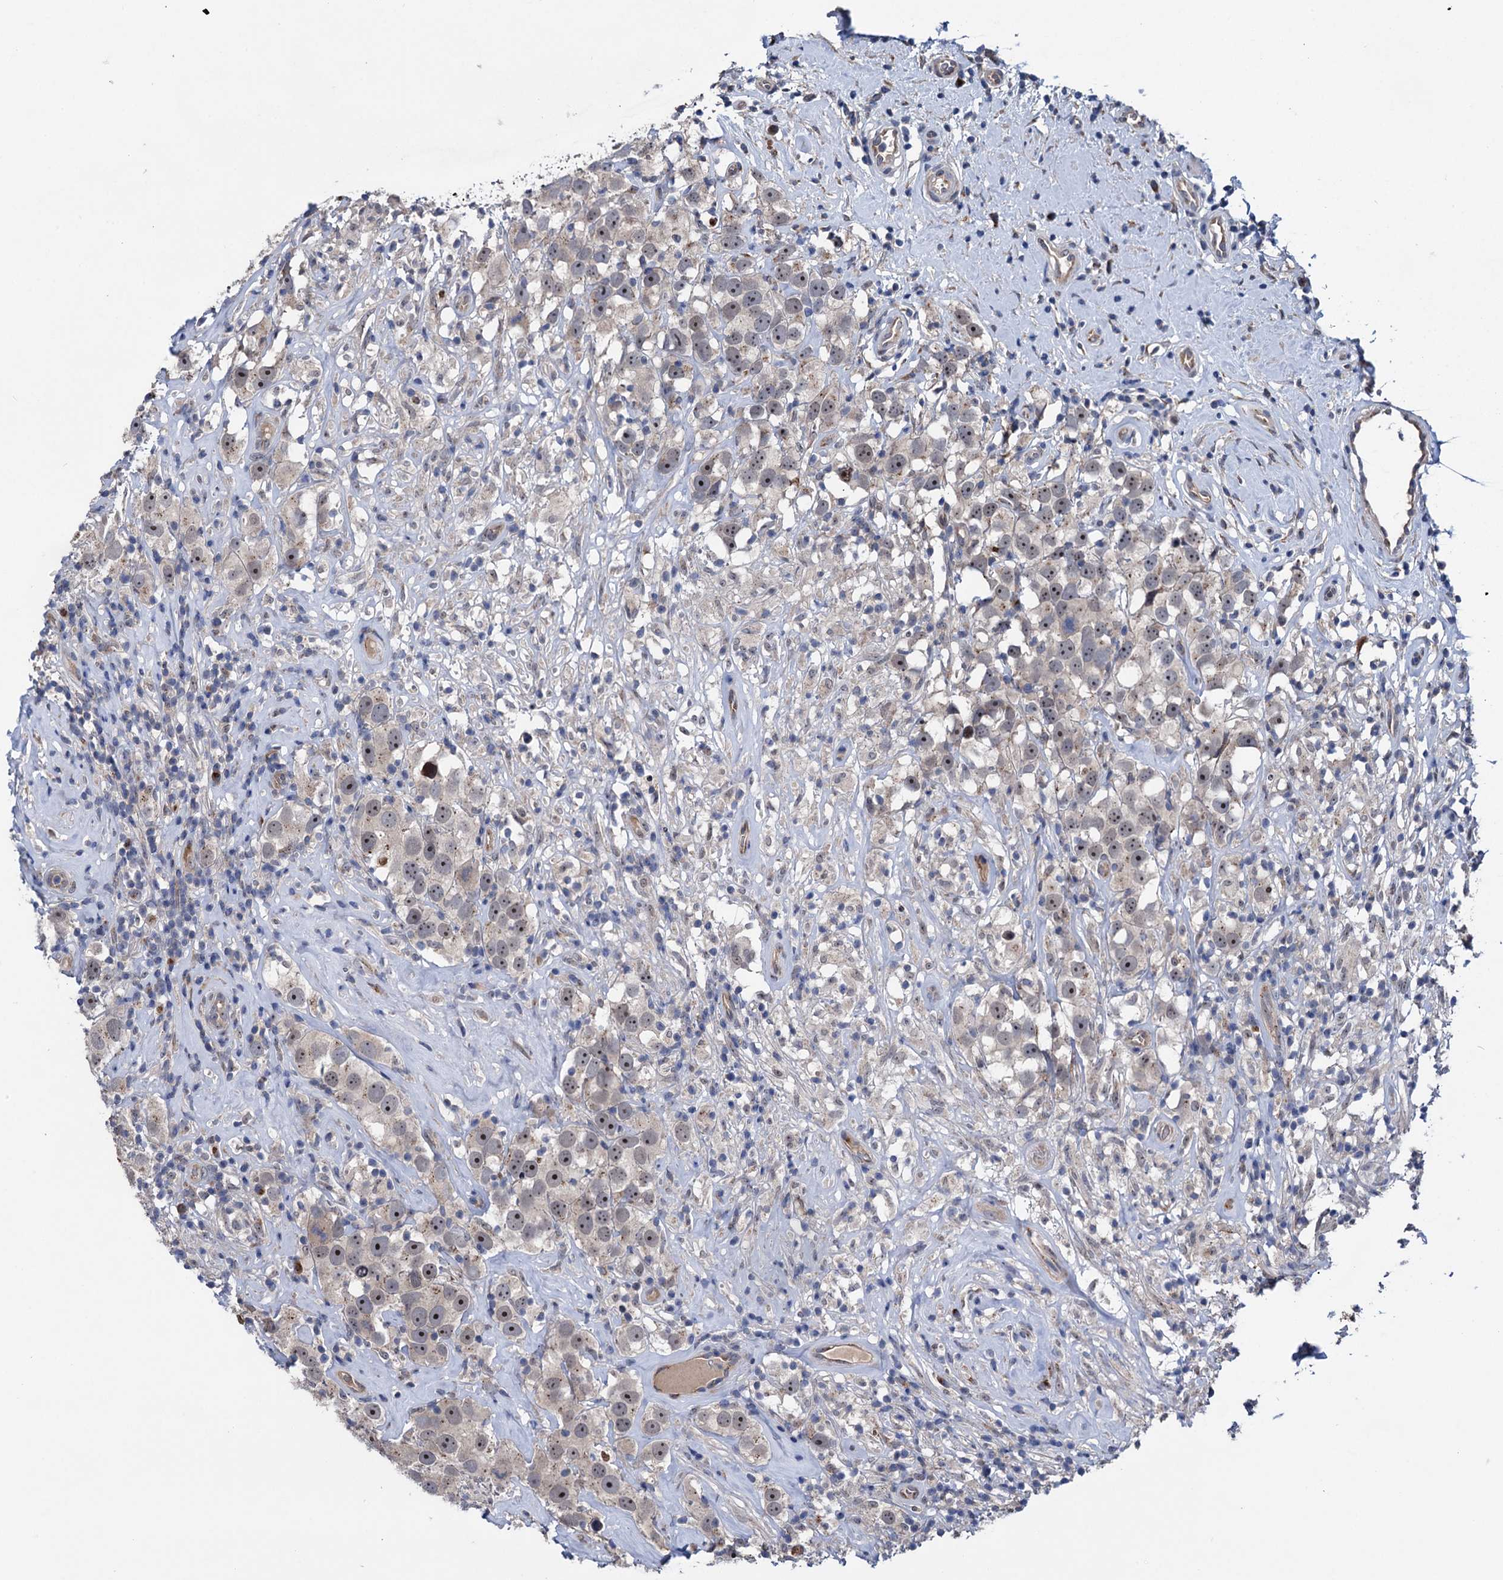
{"staining": {"intensity": "weak", "quantity": "25%-75%", "location": "nuclear"}, "tissue": "testis cancer", "cell_type": "Tumor cells", "image_type": "cancer", "snomed": [{"axis": "morphology", "description": "Seminoma, NOS"}, {"axis": "topography", "description": "Testis"}], "caption": "Testis cancer tissue reveals weak nuclear staining in approximately 25%-75% of tumor cells, visualized by immunohistochemistry.", "gene": "EYA4", "patient": {"sex": "male", "age": 49}}